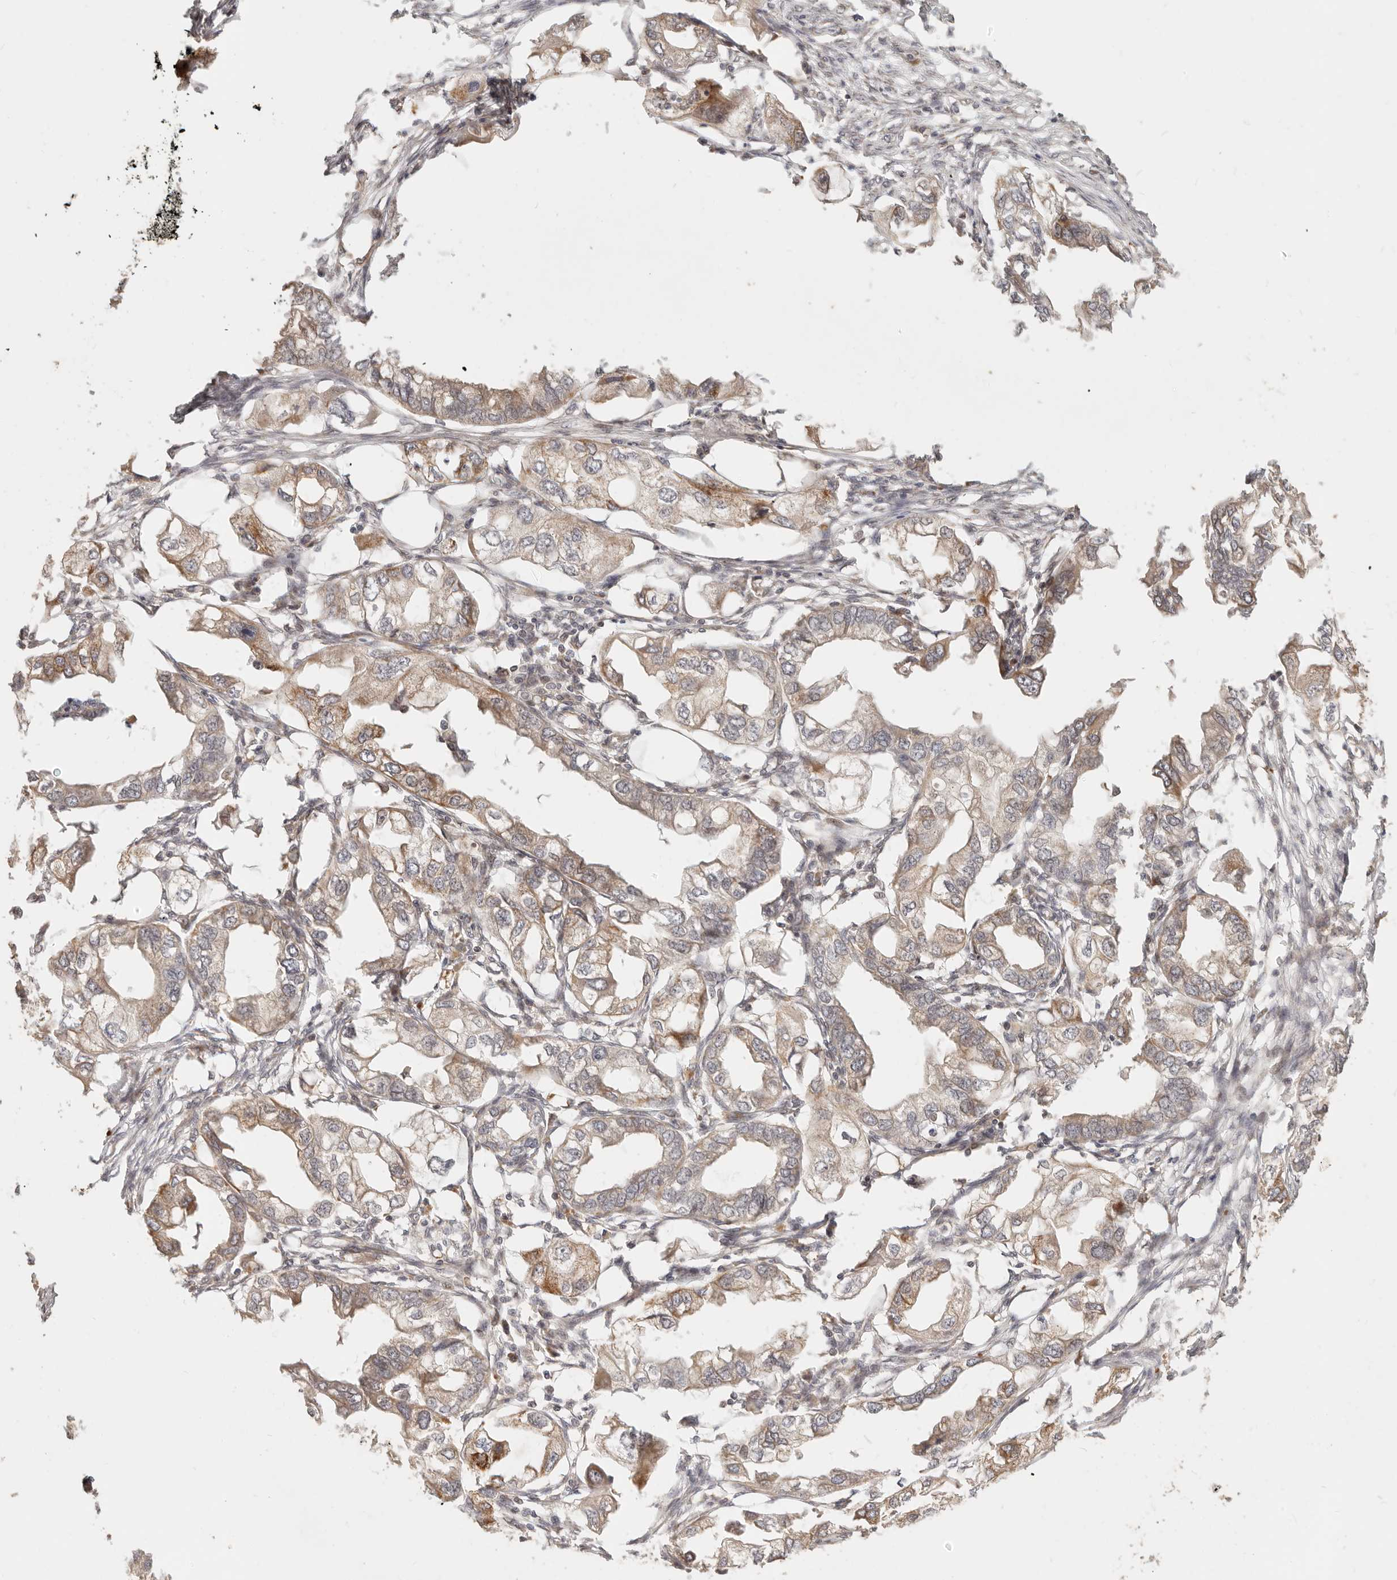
{"staining": {"intensity": "moderate", "quantity": ">75%", "location": "cytoplasmic/membranous"}, "tissue": "endometrial cancer", "cell_type": "Tumor cells", "image_type": "cancer", "snomed": [{"axis": "morphology", "description": "Adenocarcinoma, NOS"}, {"axis": "morphology", "description": "Adenocarcinoma, metastatic, NOS"}, {"axis": "topography", "description": "Adipose tissue"}, {"axis": "topography", "description": "Endometrium"}], "caption": "Endometrial cancer tissue reveals moderate cytoplasmic/membranous expression in approximately >75% of tumor cells (brown staining indicates protein expression, while blue staining denotes nuclei).", "gene": "TIMM17A", "patient": {"sex": "female", "age": 67}}